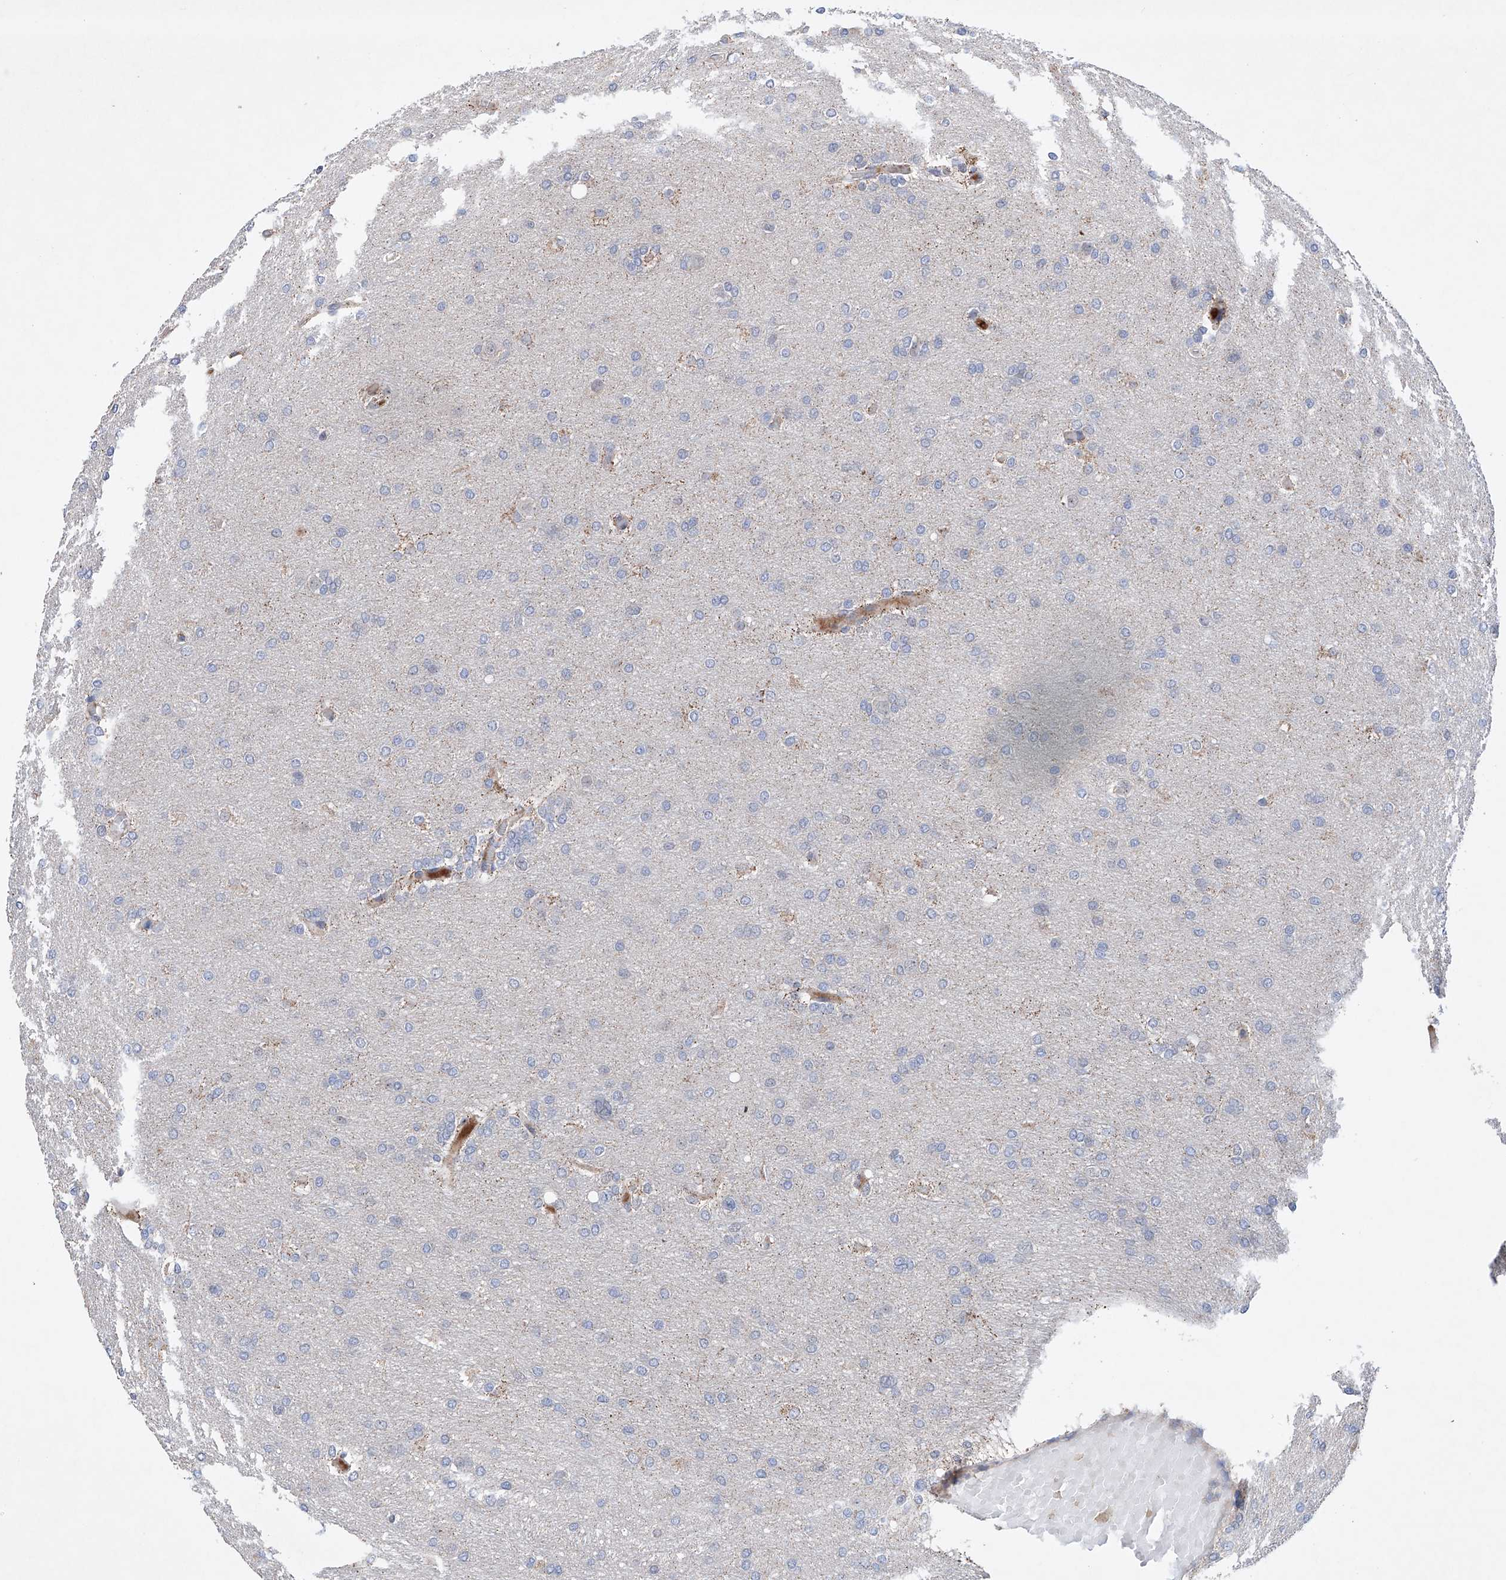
{"staining": {"intensity": "negative", "quantity": "none", "location": "none"}, "tissue": "glioma", "cell_type": "Tumor cells", "image_type": "cancer", "snomed": [{"axis": "morphology", "description": "Glioma, malignant, High grade"}, {"axis": "topography", "description": "Cerebral cortex"}], "caption": "Glioma was stained to show a protein in brown. There is no significant expression in tumor cells. (Stains: DAB (3,3'-diaminobenzidine) immunohistochemistry with hematoxylin counter stain, Microscopy: brightfield microscopy at high magnification).", "gene": "AFG1L", "patient": {"sex": "female", "age": 36}}